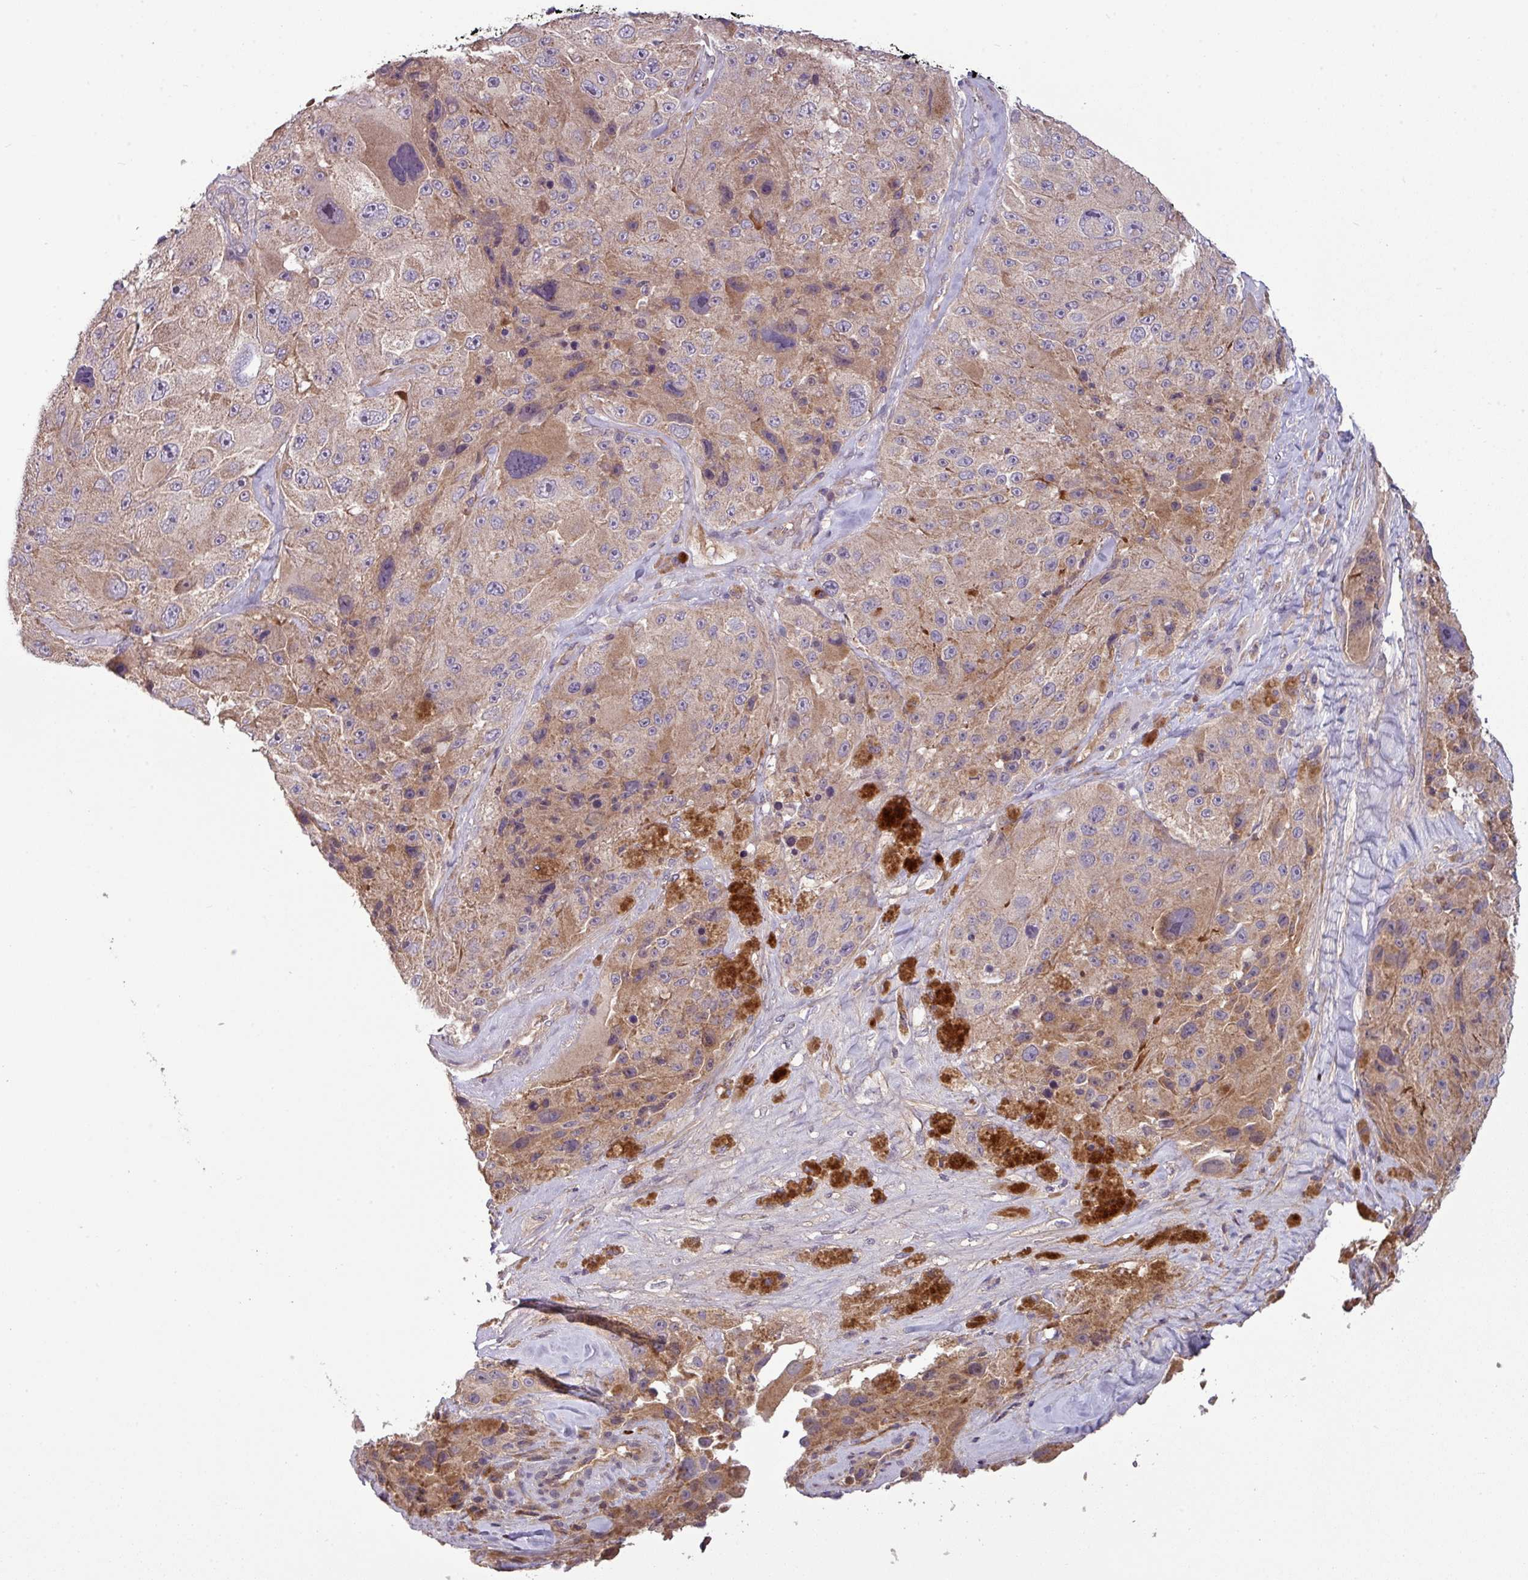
{"staining": {"intensity": "weak", "quantity": ">75%", "location": "cytoplasmic/membranous"}, "tissue": "melanoma", "cell_type": "Tumor cells", "image_type": "cancer", "snomed": [{"axis": "morphology", "description": "Malignant melanoma, Metastatic site"}, {"axis": "topography", "description": "Lymph node"}], "caption": "Tumor cells display low levels of weak cytoplasmic/membranous expression in approximately >75% of cells in malignant melanoma (metastatic site). Immunohistochemistry (ihc) stains the protein in brown and the nuclei are stained blue.", "gene": "PAPLN", "patient": {"sex": "male", "age": 62}}